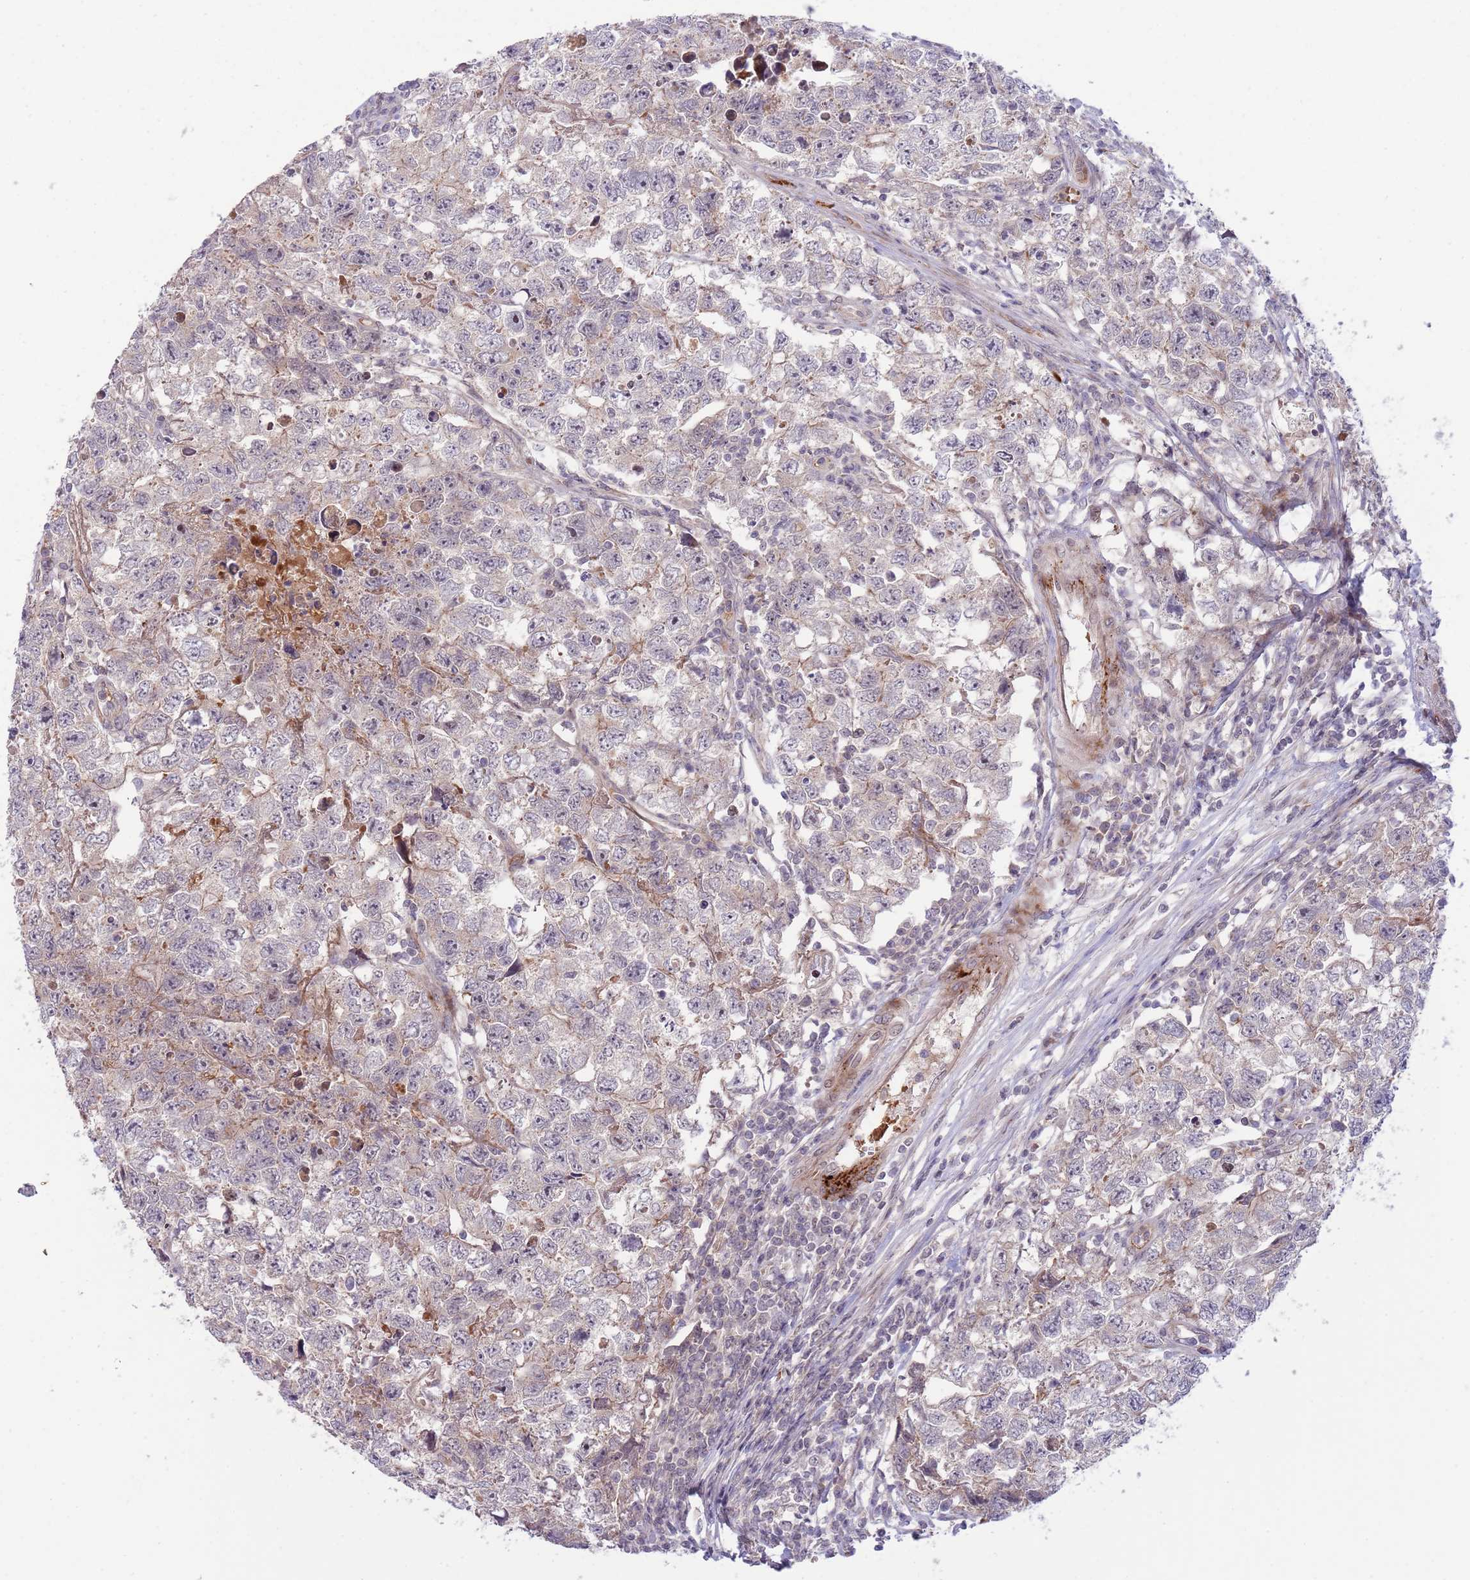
{"staining": {"intensity": "weak", "quantity": "<25%", "location": "cytoplasmic/membranous"}, "tissue": "testis cancer", "cell_type": "Tumor cells", "image_type": "cancer", "snomed": [{"axis": "morphology", "description": "Carcinoma, Embryonal, NOS"}, {"axis": "topography", "description": "Testis"}], "caption": "A high-resolution image shows immunohistochemistry staining of testis embryonal carcinoma, which shows no significant staining in tumor cells.", "gene": "NT5DC4", "patient": {"sex": "male", "age": 22}}